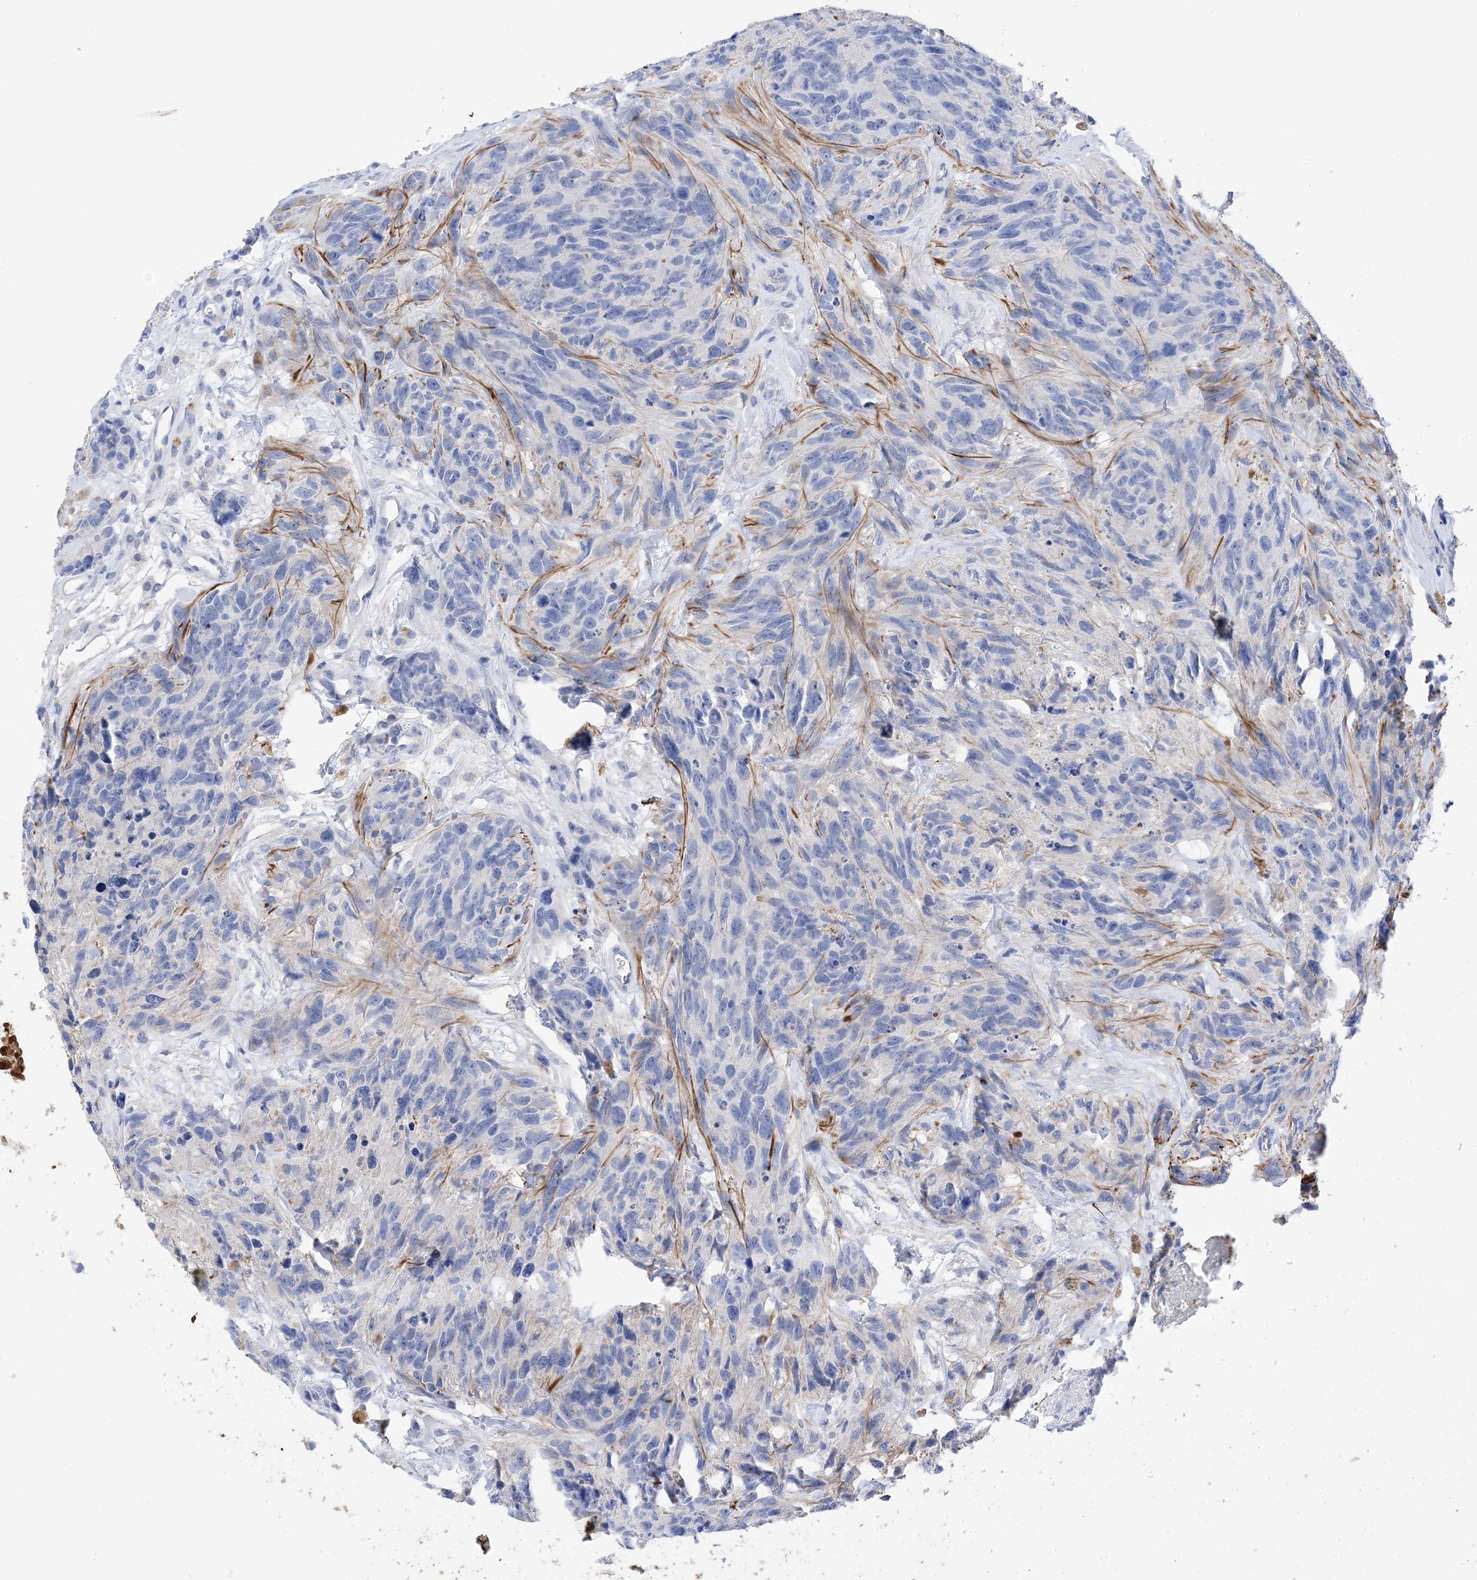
{"staining": {"intensity": "negative", "quantity": "none", "location": "none"}, "tissue": "glioma", "cell_type": "Tumor cells", "image_type": "cancer", "snomed": [{"axis": "morphology", "description": "Glioma, malignant, High grade"}, {"axis": "topography", "description": "Brain"}], "caption": "Immunohistochemistry (IHC) photomicrograph of neoplastic tissue: malignant high-grade glioma stained with DAB (3,3'-diaminobenzidine) shows no significant protein positivity in tumor cells.", "gene": "PLK4", "patient": {"sex": "male", "age": 69}}